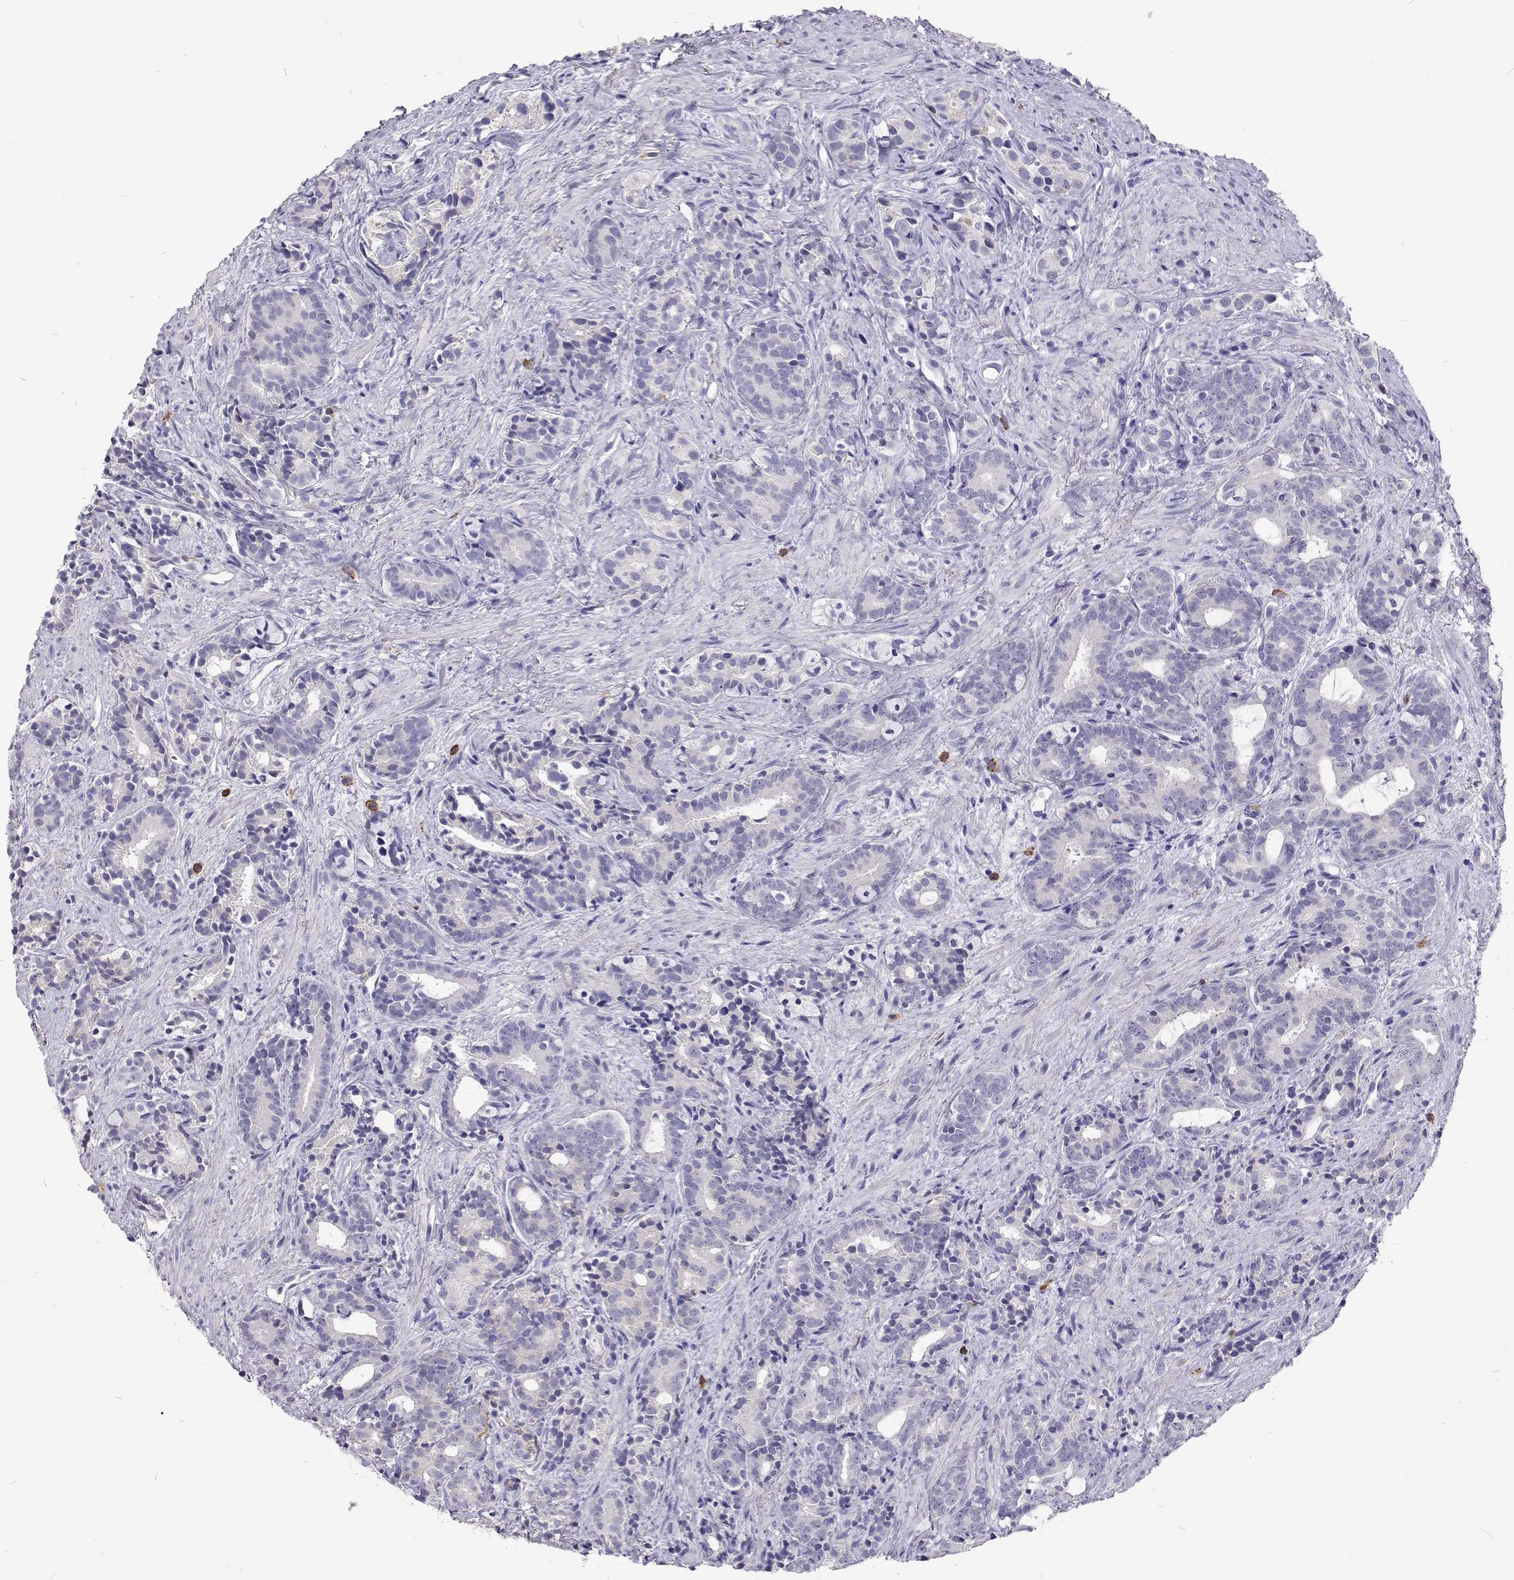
{"staining": {"intensity": "negative", "quantity": "none", "location": "none"}, "tissue": "prostate cancer", "cell_type": "Tumor cells", "image_type": "cancer", "snomed": [{"axis": "morphology", "description": "Adenocarcinoma, High grade"}, {"axis": "topography", "description": "Prostate"}], "caption": "This is an IHC image of prostate cancer (adenocarcinoma (high-grade)). There is no staining in tumor cells.", "gene": "CFAP44", "patient": {"sex": "male", "age": 84}}